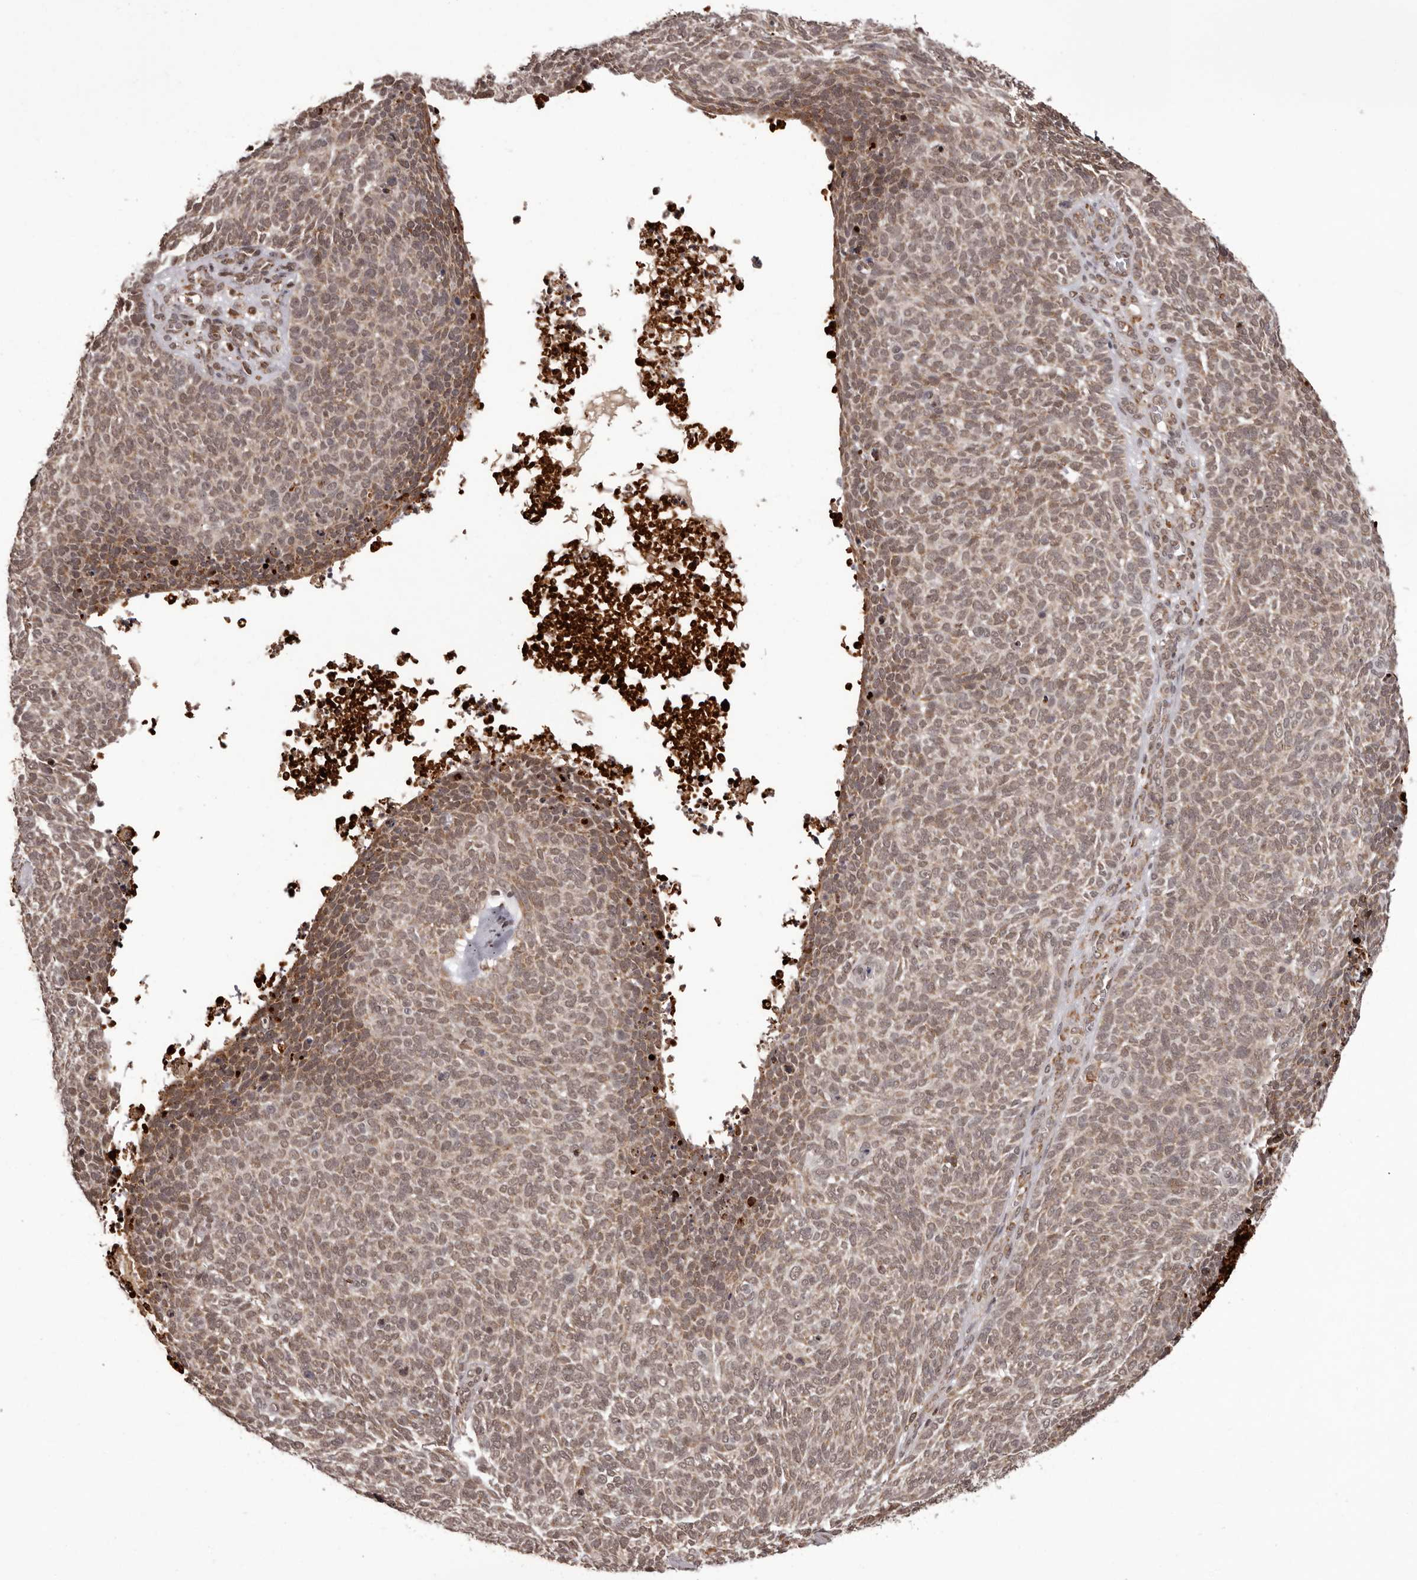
{"staining": {"intensity": "moderate", "quantity": ">75%", "location": "nuclear"}, "tissue": "skin cancer", "cell_type": "Tumor cells", "image_type": "cancer", "snomed": [{"axis": "morphology", "description": "Squamous cell carcinoma, NOS"}, {"axis": "topography", "description": "Skin"}], "caption": "Immunohistochemistry (IHC) histopathology image of neoplastic tissue: skin squamous cell carcinoma stained using IHC exhibits medium levels of moderate protein expression localized specifically in the nuclear of tumor cells, appearing as a nuclear brown color.", "gene": "IL32", "patient": {"sex": "female", "age": 90}}